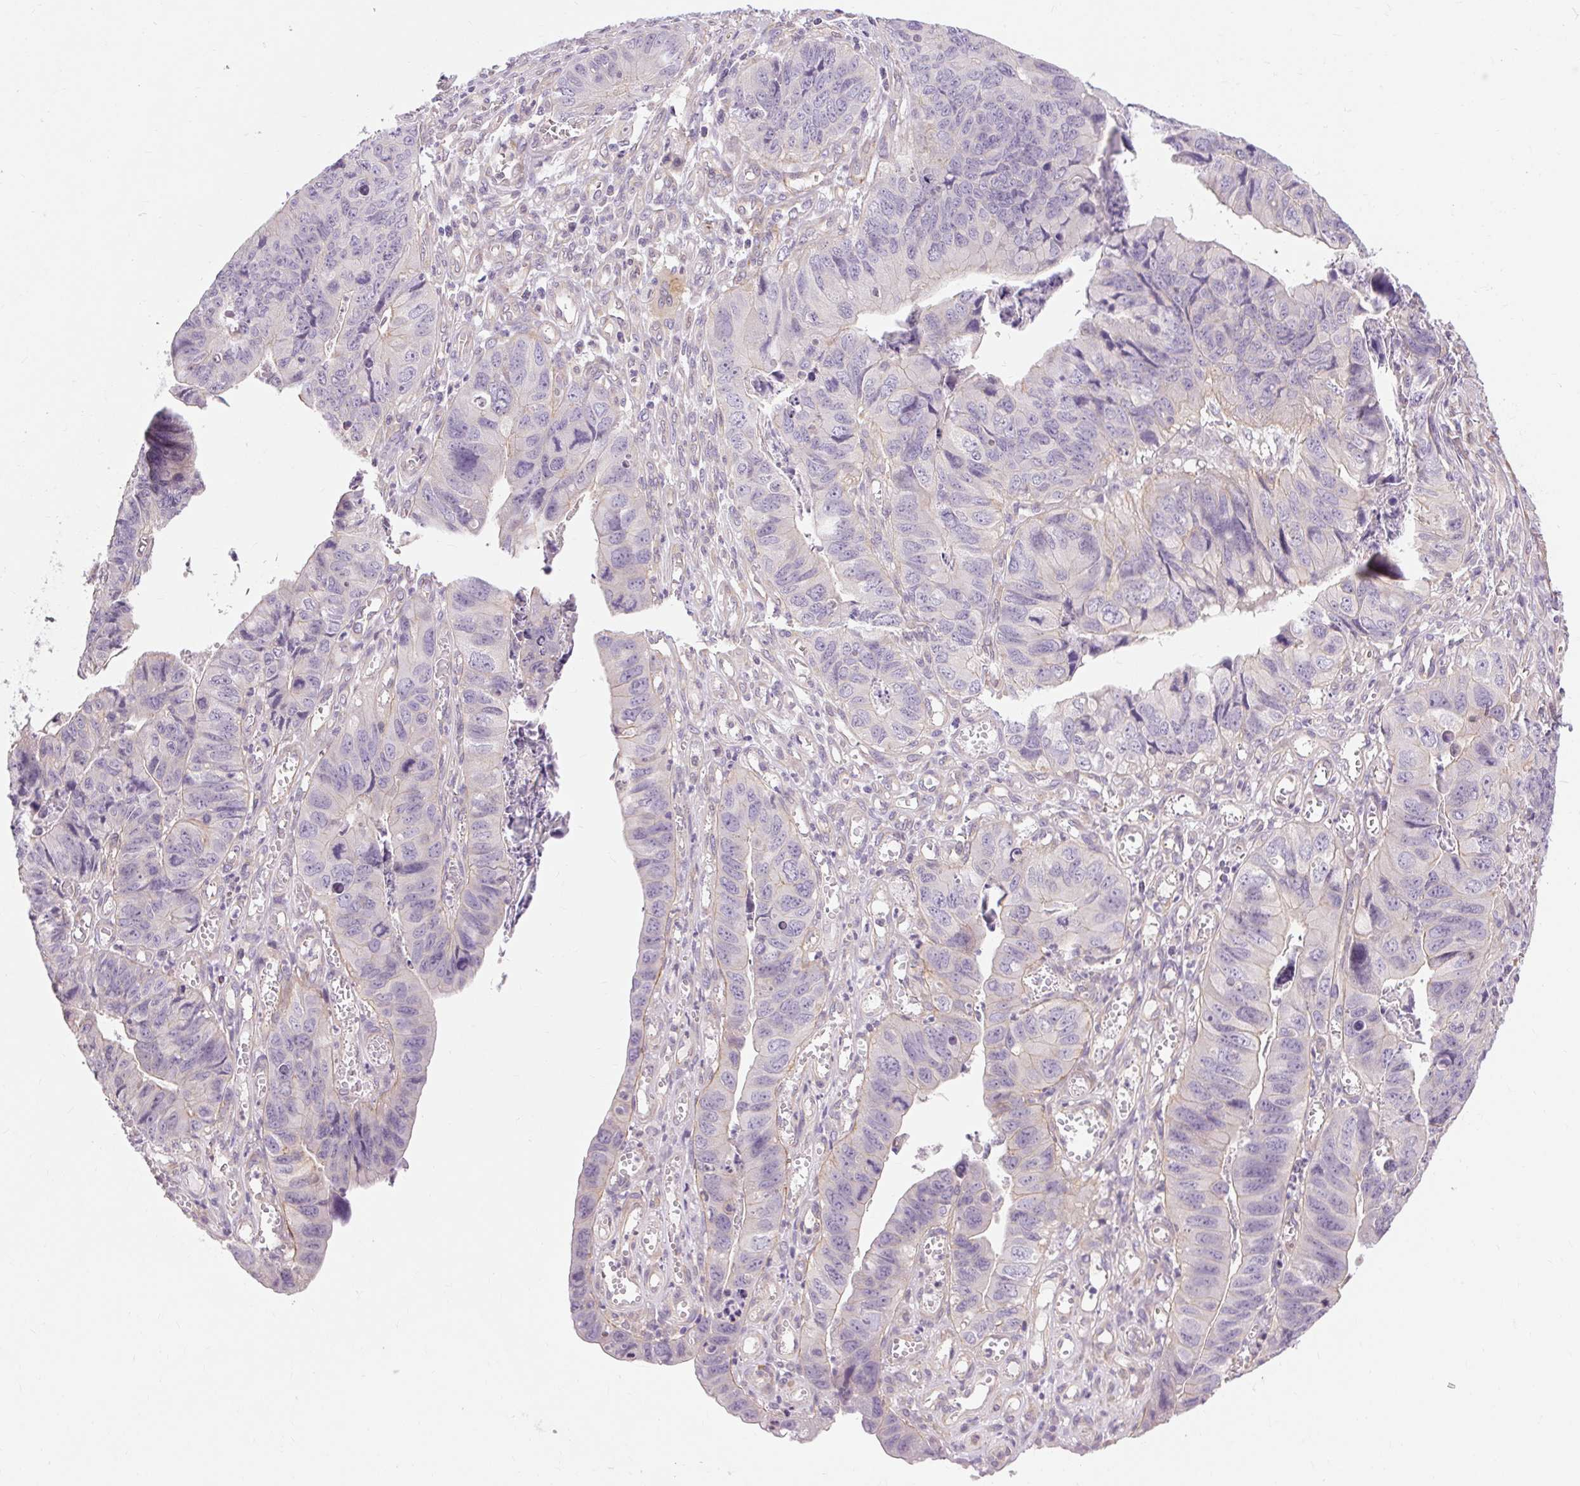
{"staining": {"intensity": "negative", "quantity": "none", "location": "none"}, "tissue": "stomach cancer", "cell_type": "Tumor cells", "image_type": "cancer", "snomed": [{"axis": "morphology", "description": "Adenocarcinoma, NOS"}, {"axis": "topography", "description": "Stomach, lower"}], "caption": "IHC micrograph of neoplastic tissue: human stomach cancer stained with DAB (3,3'-diaminobenzidine) displays no significant protein expression in tumor cells.", "gene": "TM6SF1", "patient": {"sex": "male", "age": 77}}